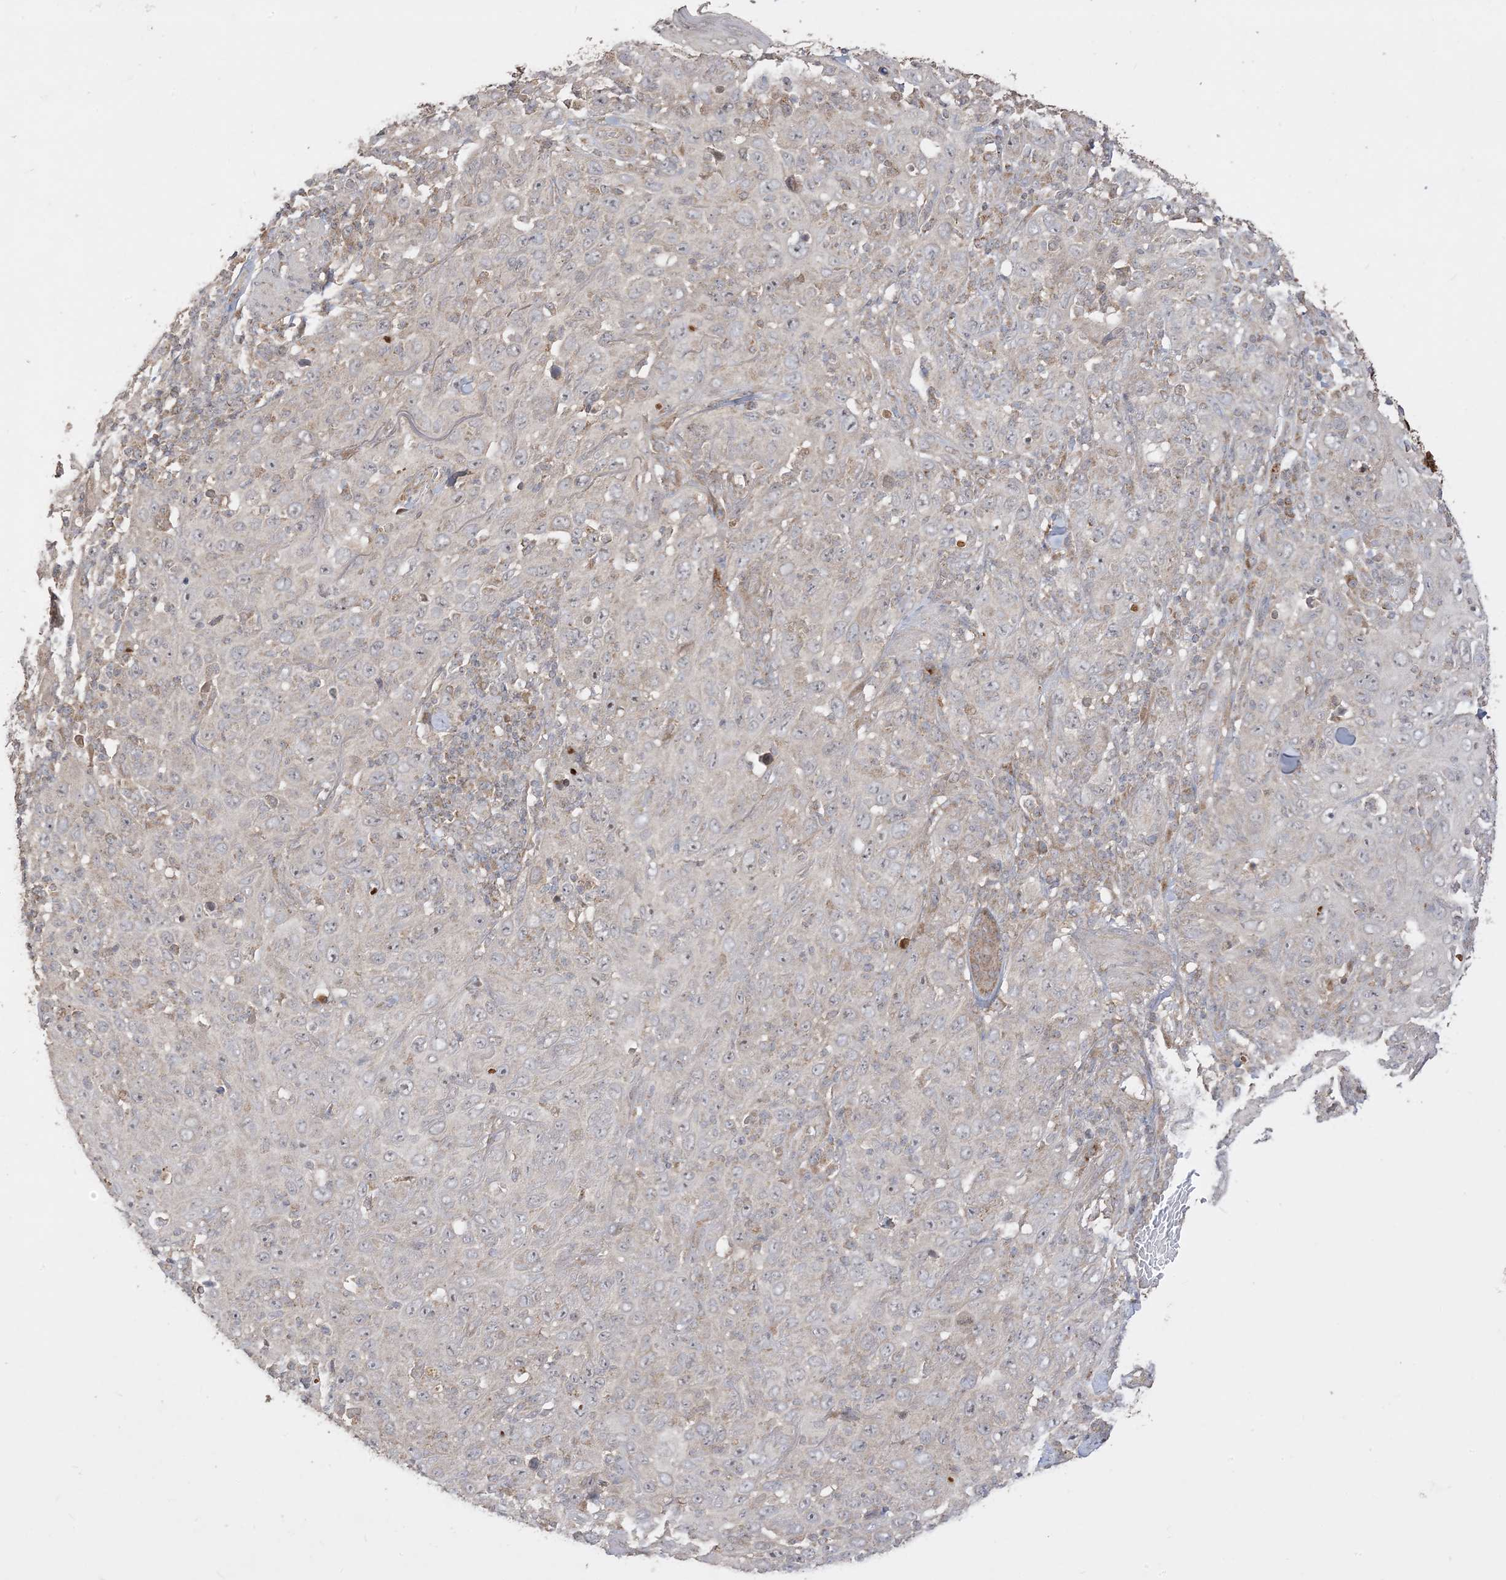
{"staining": {"intensity": "weak", "quantity": ">75%", "location": "cytoplasmic/membranous"}, "tissue": "skin cancer", "cell_type": "Tumor cells", "image_type": "cancer", "snomed": [{"axis": "morphology", "description": "Squamous cell carcinoma, NOS"}, {"axis": "topography", "description": "Skin"}], "caption": "A brown stain labels weak cytoplasmic/membranous positivity of a protein in skin cancer tumor cells. The staining is performed using DAB brown chromogen to label protein expression. The nuclei are counter-stained blue using hematoxylin.", "gene": "SIRT3", "patient": {"sex": "female", "age": 88}}